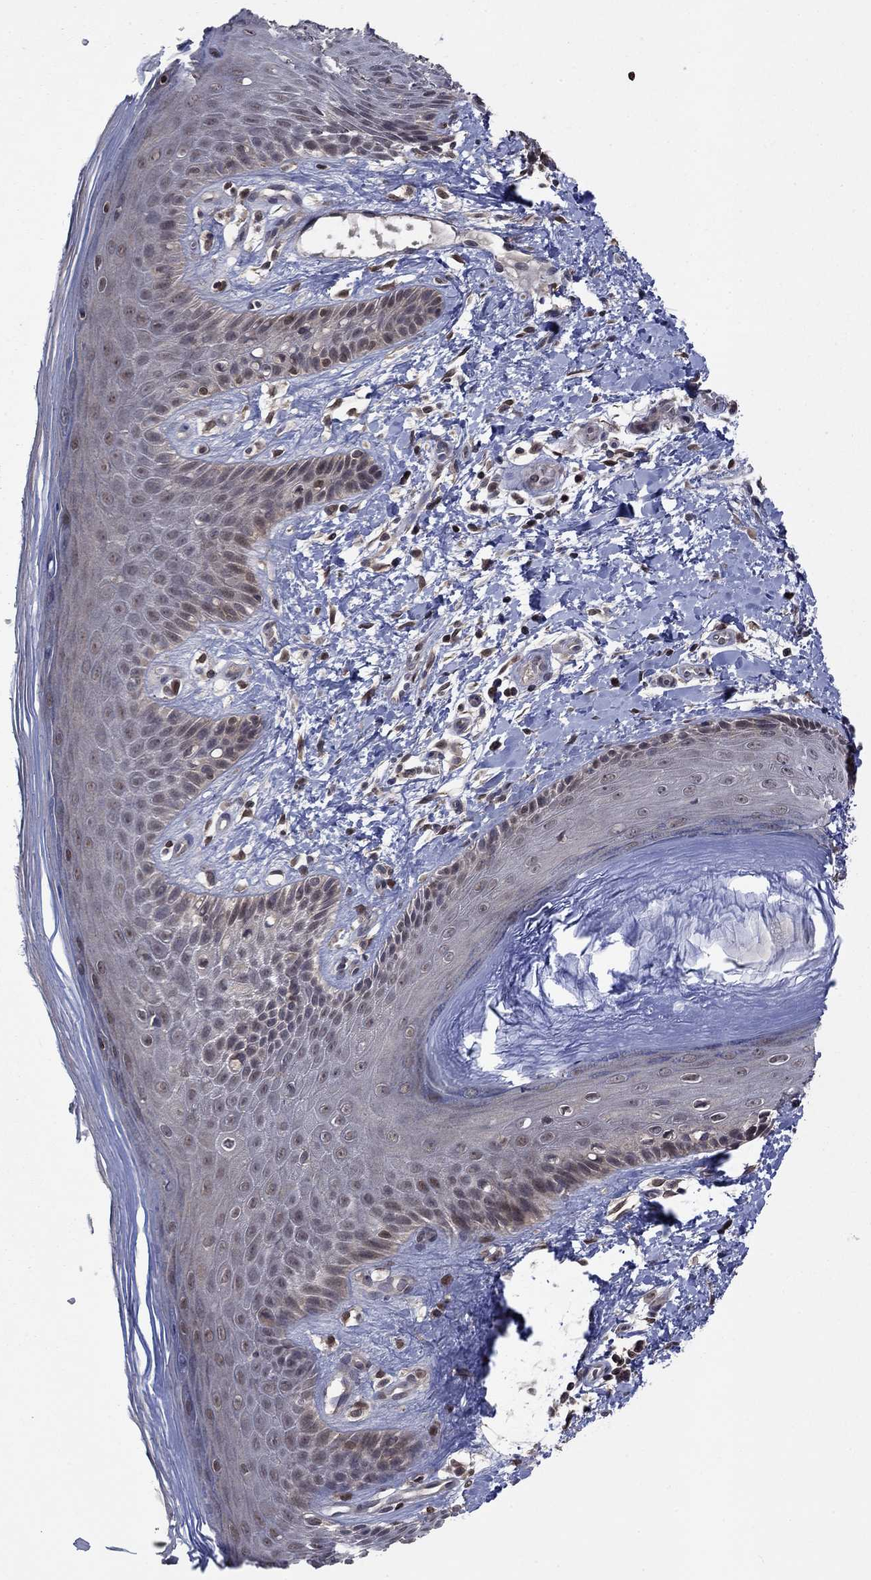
{"staining": {"intensity": "moderate", "quantity": "<25%", "location": "nuclear"}, "tissue": "skin", "cell_type": "Epidermal cells", "image_type": "normal", "snomed": [{"axis": "morphology", "description": "Normal tissue, NOS"}, {"axis": "topography", "description": "Anal"}], "caption": "About <25% of epidermal cells in unremarkable human skin demonstrate moderate nuclear protein expression as visualized by brown immunohistochemical staining.", "gene": "IAH1", "patient": {"sex": "male", "age": 36}}